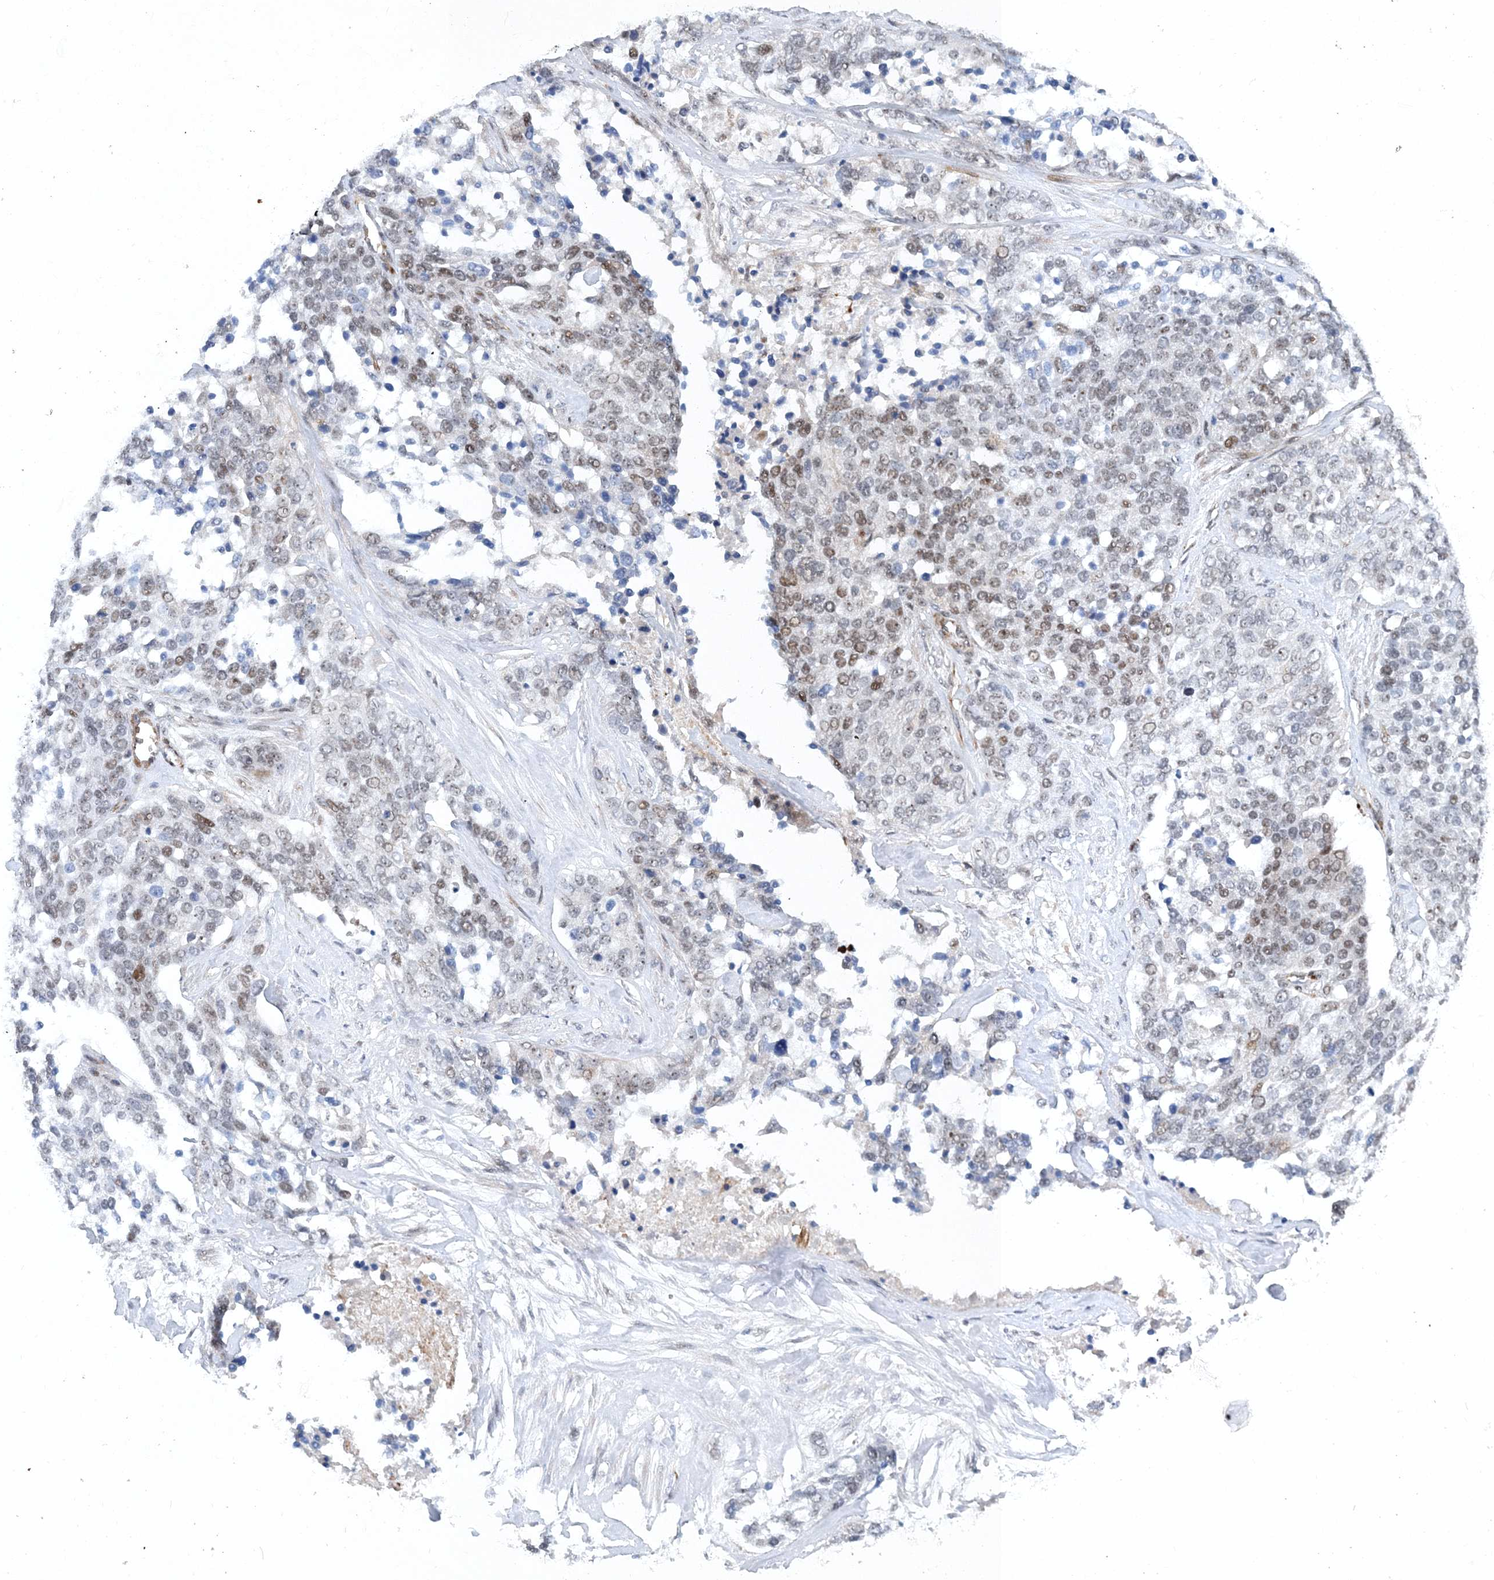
{"staining": {"intensity": "moderate", "quantity": "25%-75%", "location": "nuclear"}, "tissue": "ovarian cancer", "cell_type": "Tumor cells", "image_type": "cancer", "snomed": [{"axis": "morphology", "description": "Cystadenocarcinoma, serous, NOS"}, {"axis": "topography", "description": "Ovary"}], "caption": "Protein staining of ovarian serous cystadenocarcinoma tissue reveals moderate nuclear staining in about 25%-75% of tumor cells. (DAB IHC, brown staining for protein, blue staining for nuclei).", "gene": "UIMC1", "patient": {"sex": "female", "age": 44}}